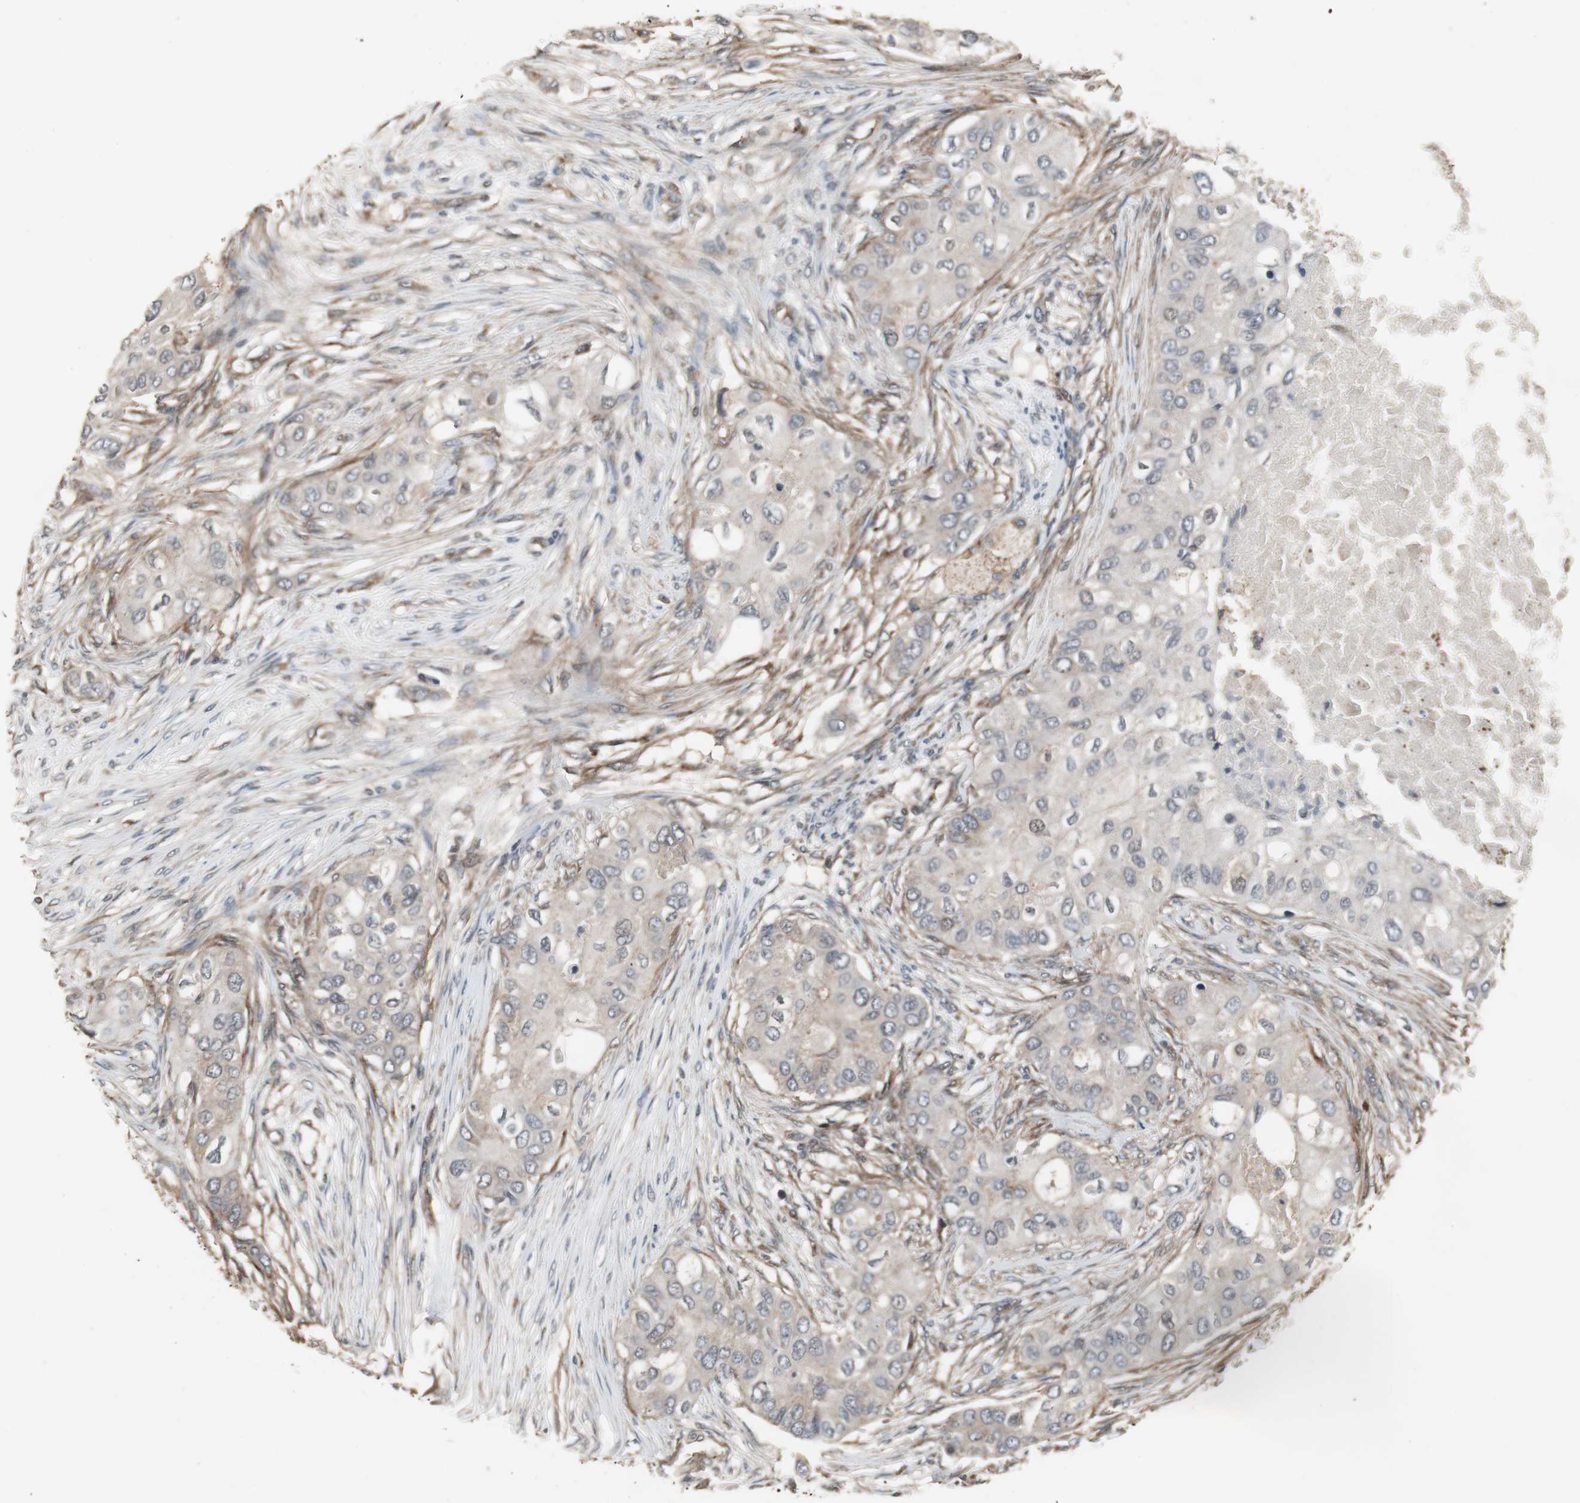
{"staining": {"intensity": "weak", "quantity": ">75%", "location": "cytoplasmic/membranous"}, "tissue": "breast cancer", "cell_type": "Tumor cells", "image_type": "cancer", "snomed": [{"axis": "morphology", "description": "Normal tissue, NOS"}, {"axis": "morphology", "description": "Duct carcinoma"}, {"axis": "topography", "description": "Breast"}], "caption": "Tumor cells reveal low levels of weak cytoplasmic/membranous staining in about >75% of cells in human breast intraductal carcinoma. Immunohistochemistry (ihc) stains the protein in brown and the nuclei are stained blue.", "gene": "ATP2B2", "patient": {"sex": "female", "age": 49}}